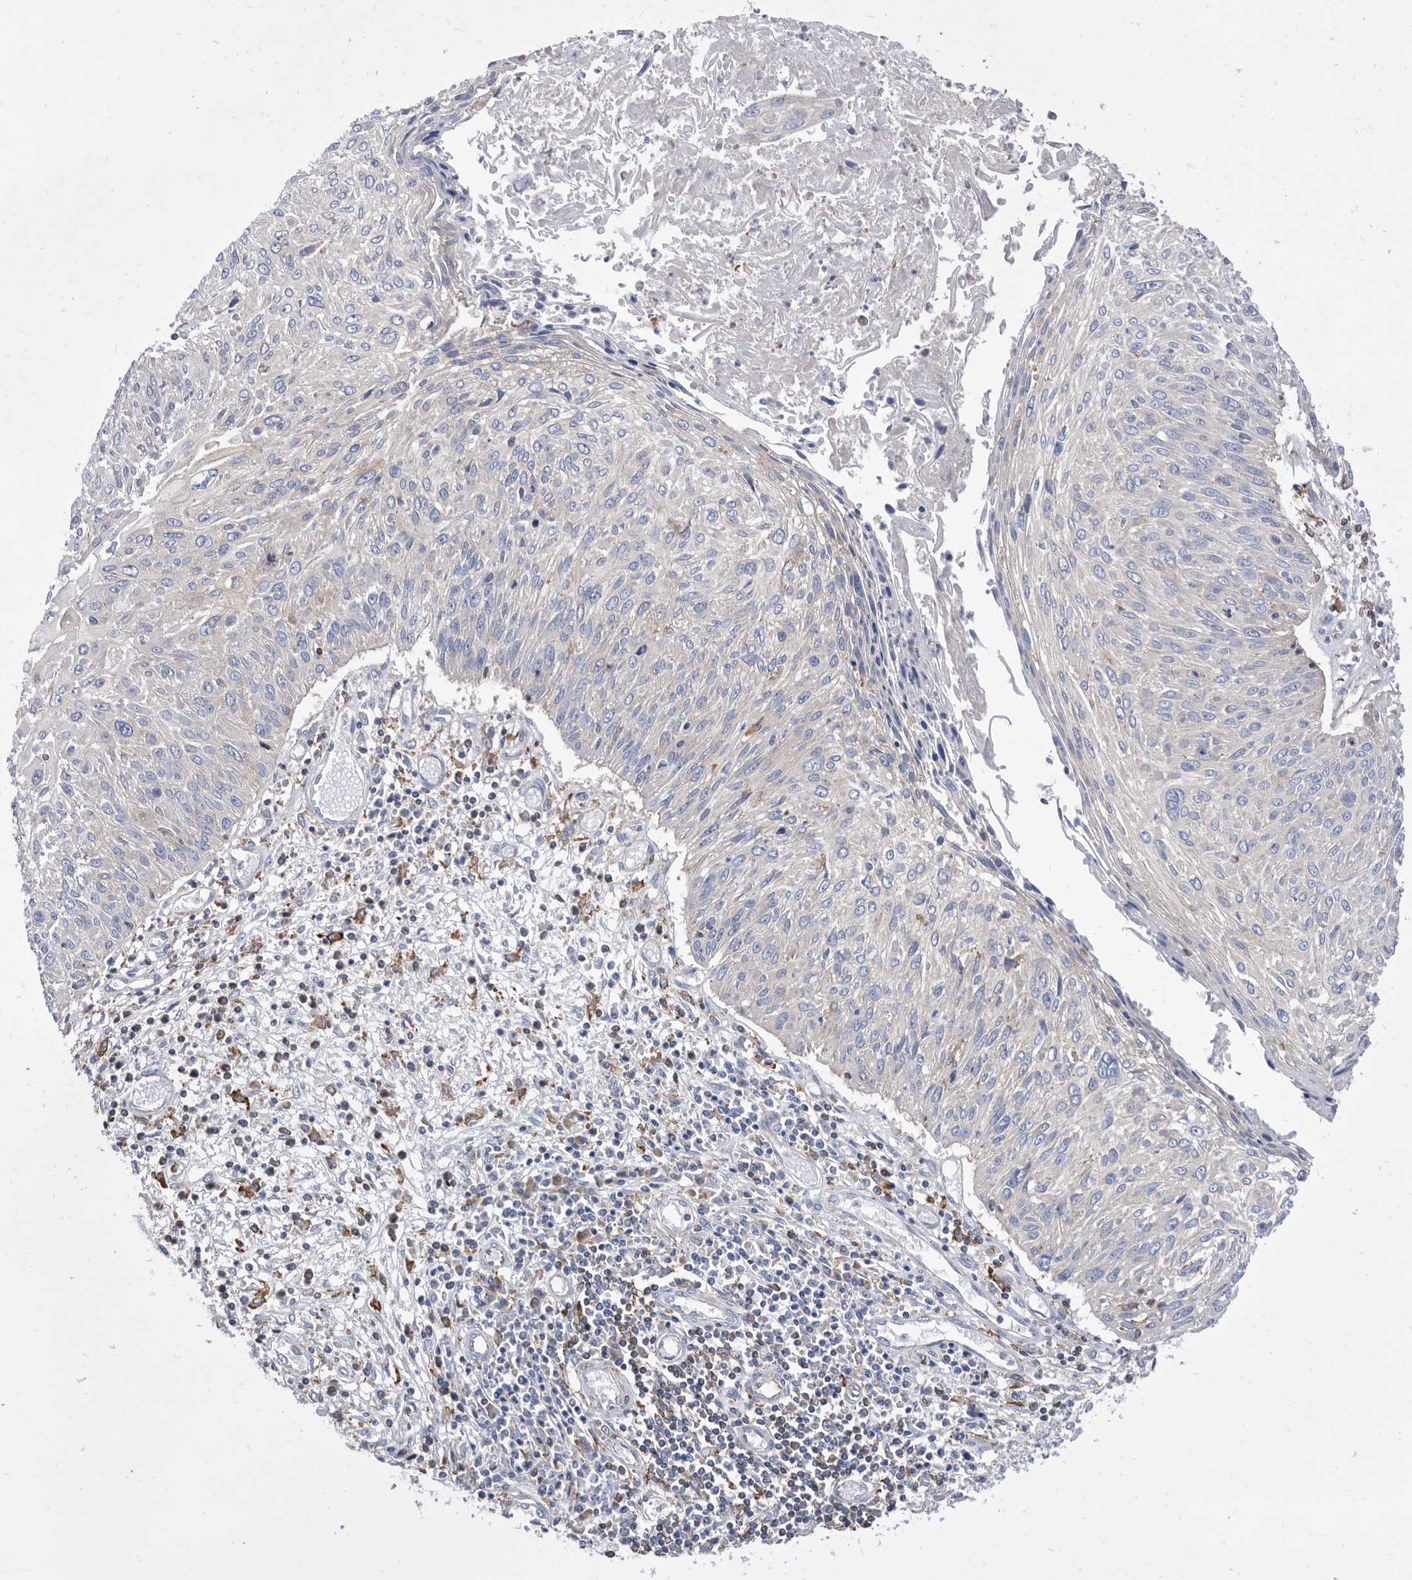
{"staining": {"intensity": "negative", "quantity": "none", "location": "none"}, "tissue": "cervical cancer", "cell_type": "Tumor cells", "image_type": "cancer", "snomed": [{"axis": "morphology", "description": "Squamous cell carcinoma, NOS"}, {"axis": "topography", "description": "Cervix"}], "caption": "Tumor cells are negative for protein expression in human cervical cancer (squamous cell carcinoma).", "gene": "SMG7", "patient": {"sex": "female", "age": 51}}